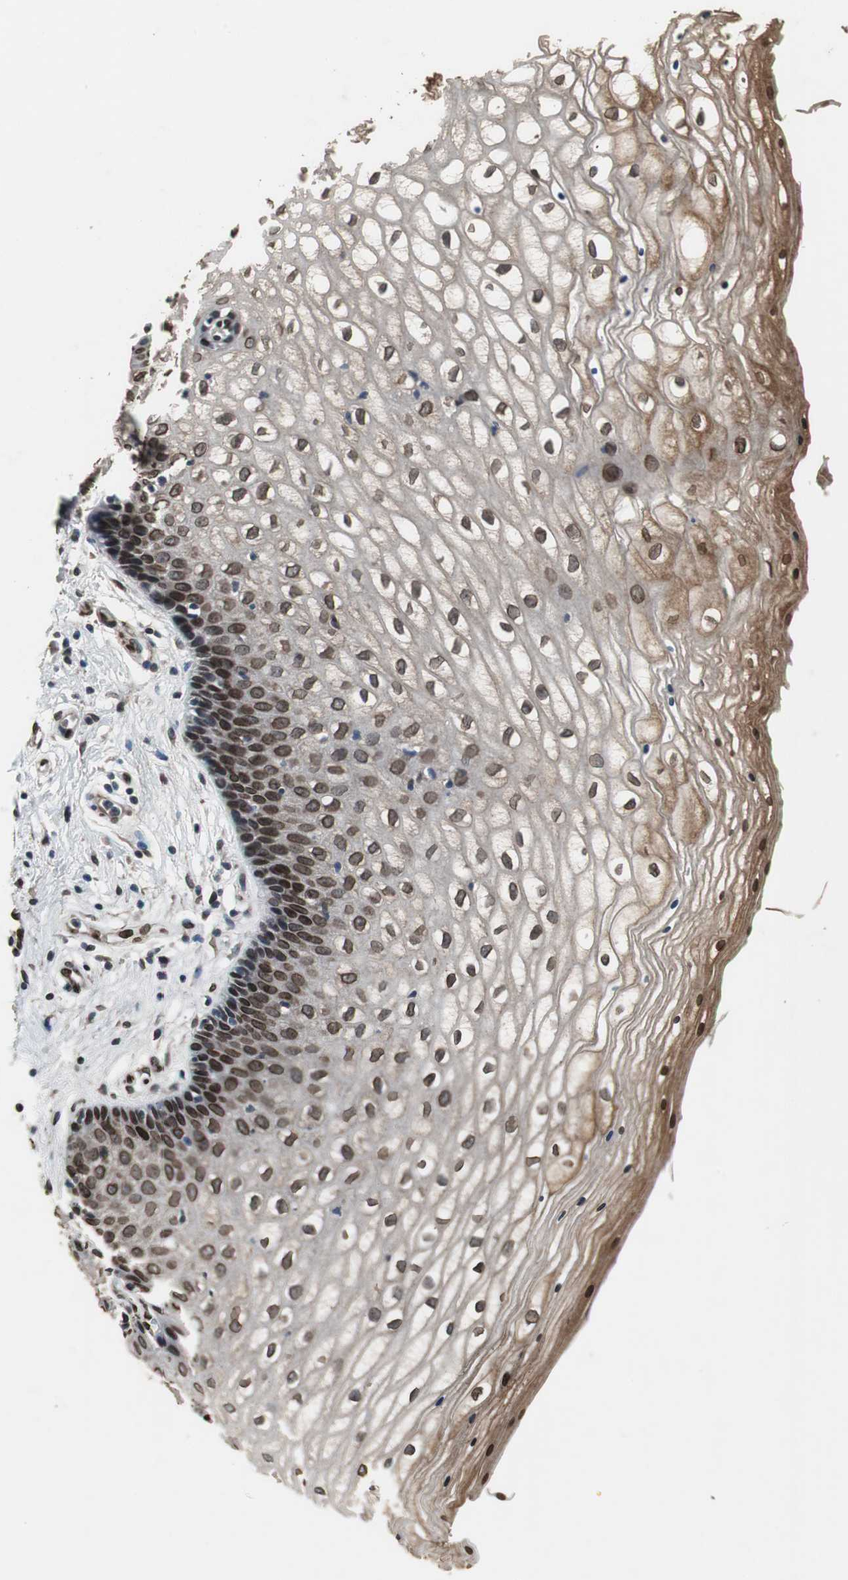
{"staining": {"intensity": "strong", "quantity": ">75%", "location": "cytoplasmic/membranous,nuclear"}, "tissue": "vagina", "cell_type": "Squamous epithelial cells", "image_type": "normal", "snomed": [{"axis": "morphology", "description": "Normal tissue, NOS"}, {"axis": "topography", "description": "Vagina"}], "caption": "This photomicrograph shows immunohistochemistry staining of normal vagina, with high strong cytoplasmic/membranous,nuclear positivity in approximately >75% of squamous epithelial cells.", "gene": "LMNA", "patient": {"sex": "female", "age": 34}}